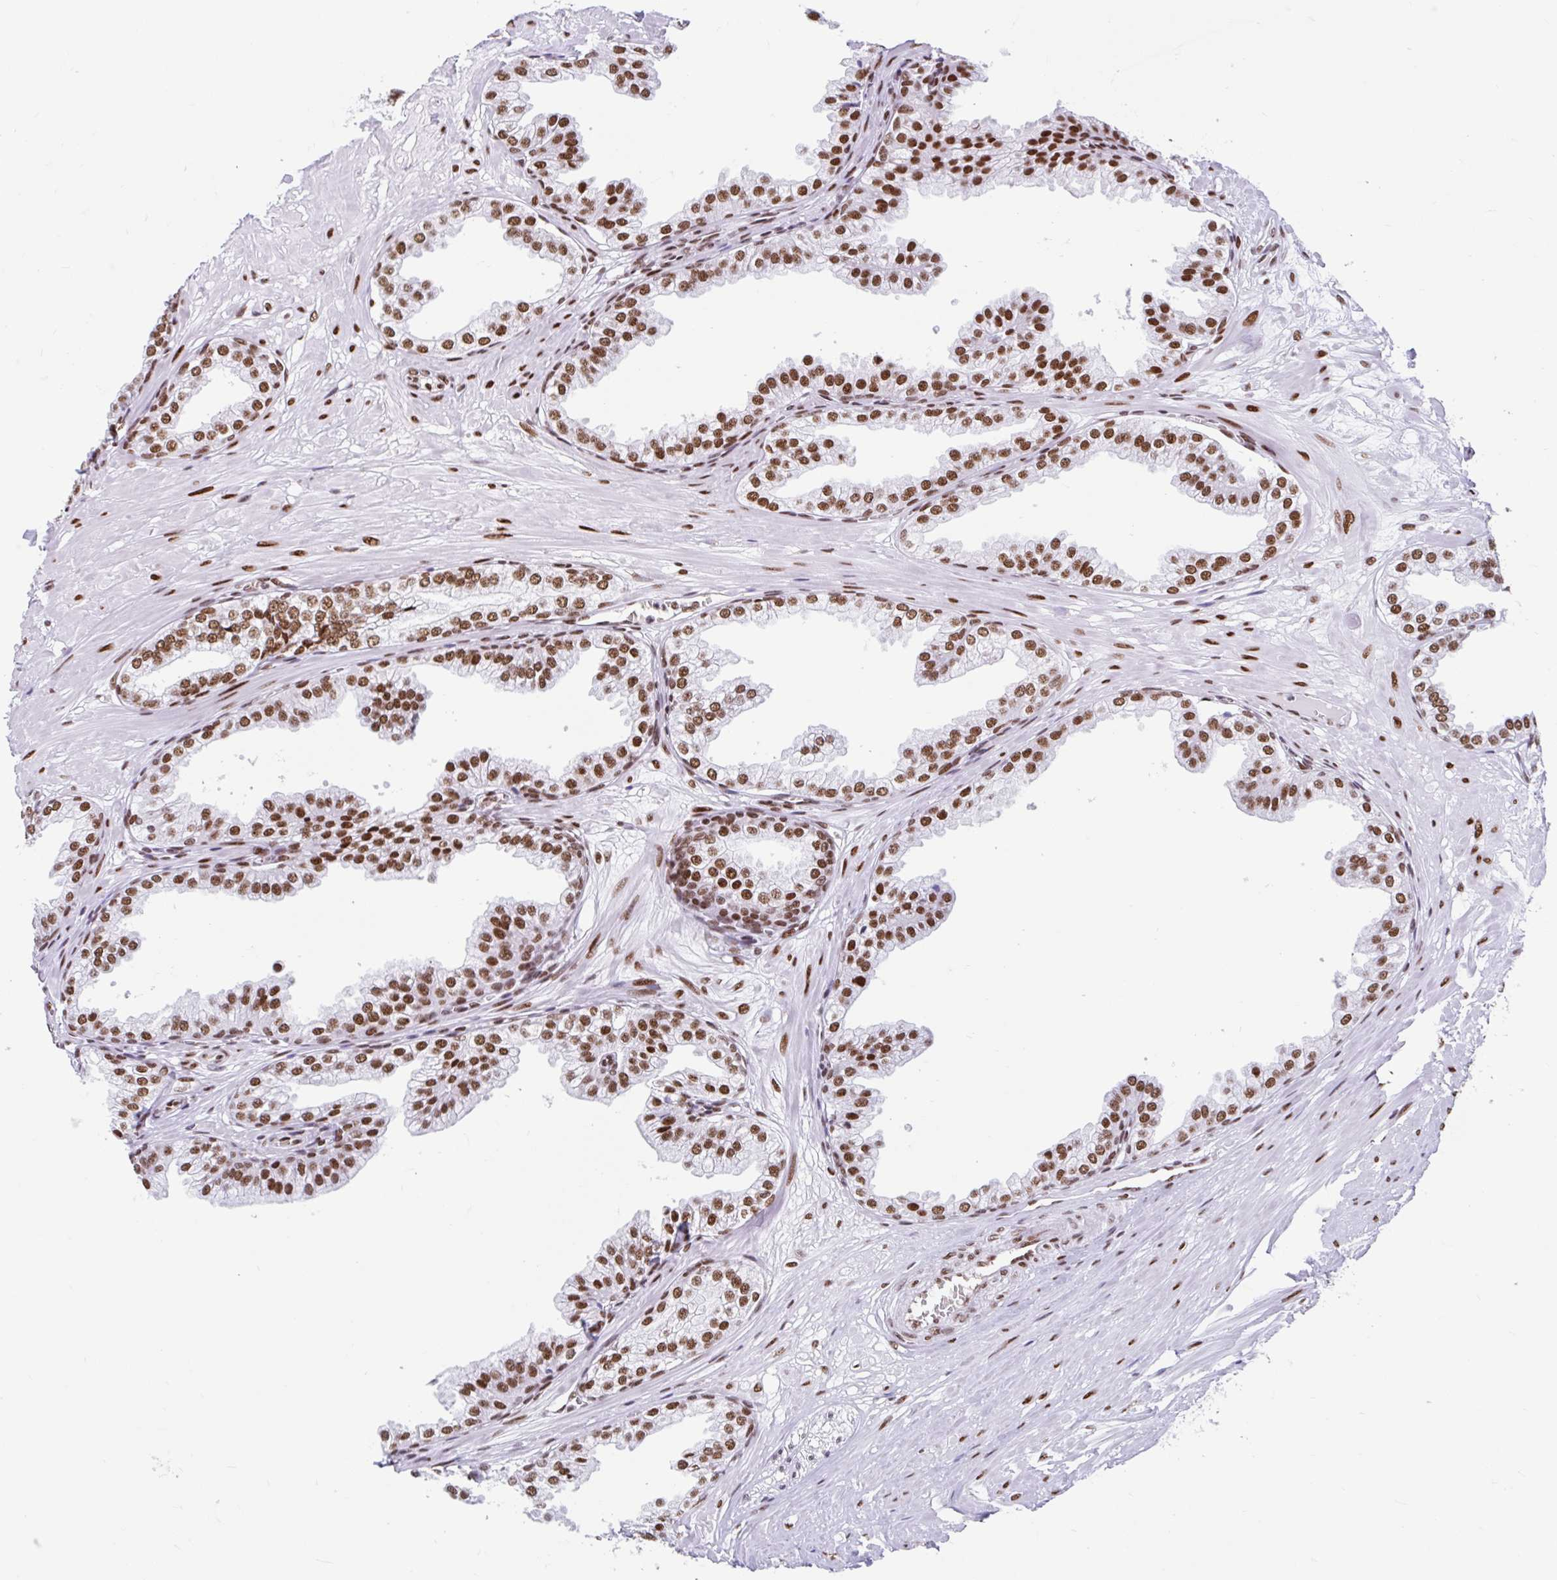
{"staining": {"intensity": "strong", "quantity": ">75%", "location": "nuclear"}, "tissue": "prostate", "cell_type": "Glandular cells", "image_type": "normal", "snomed": [{"axis": "morphology", "description": "Normal tissue, NOS"}, {"axis": "topography", "description": "Prostate"}, {"axis": "topography", "description": "Peripheral nerve tissue"}], "caption": "Immunohistochemistry staining of benign prostate, which reveals high levels of strong nuclear expression in approximately >75% of glandular cells indicating strong nuclear protein expression. The staining was performed using DAB (3,3'-diaminobenzidine) (brown) for protein detection and nuclei were counterstained in hematoxylin (blue).", "gene": "KHDRBS1", "patient": {"sex": "male", "age": 55}}